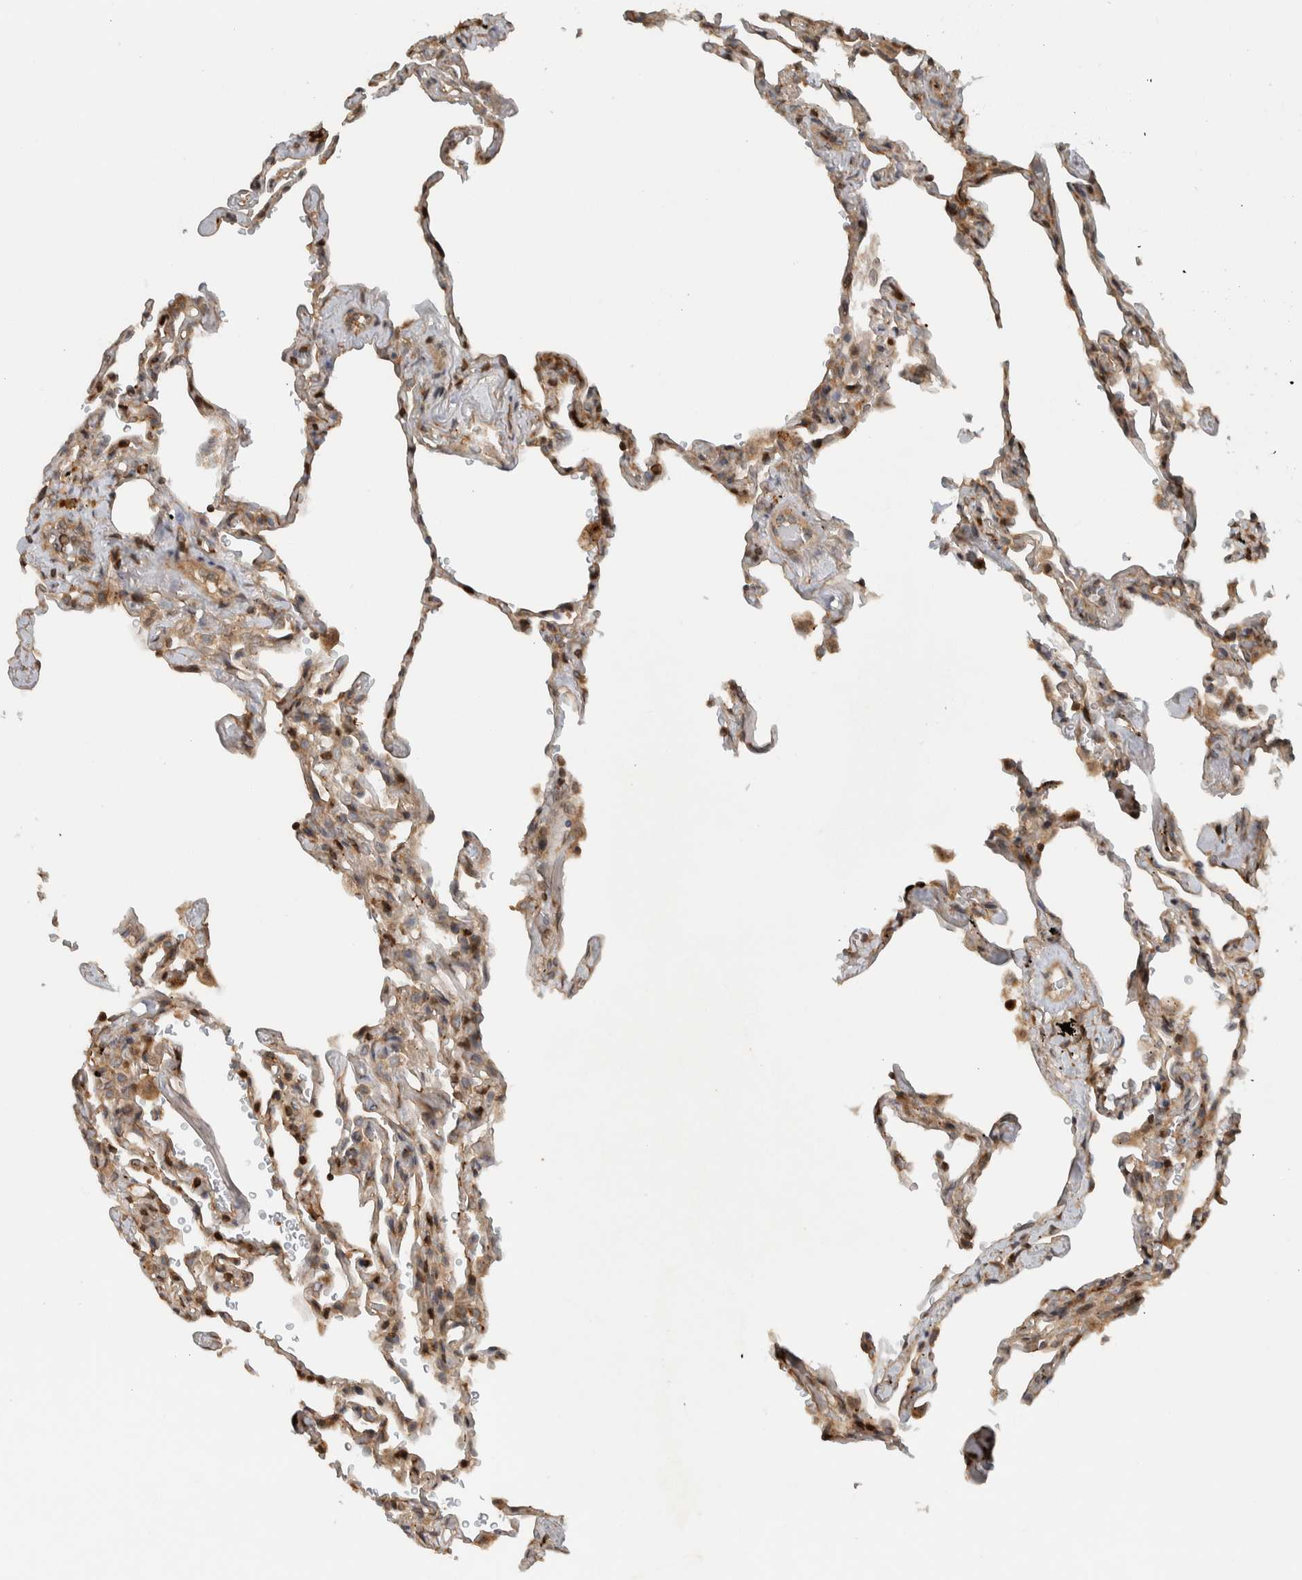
{"staining": {"intensity": "weak", "quantity": "25%-75%", "location": "cytoplasmic/membranous"}, "tissue": "lung", "cell_type": "Alveolar cells", "image_type": "normal", "snomed": [{"axis": "morphology", "description": "Normal tissue, NOS"}, {"axis": "topography", "description": "Lung"}], "caption": "Immunohistochemical staining of benign human lung demonstrates 25%-75% levels of weak cytoplasmic/membranous protein positivity in about 25%-75% of alveolar cells. The protein of interest is shown in brown color, while the nuclei are stained blue.", "gene": "CNTROB", "patient": {"sex": "male", "age": 59}}